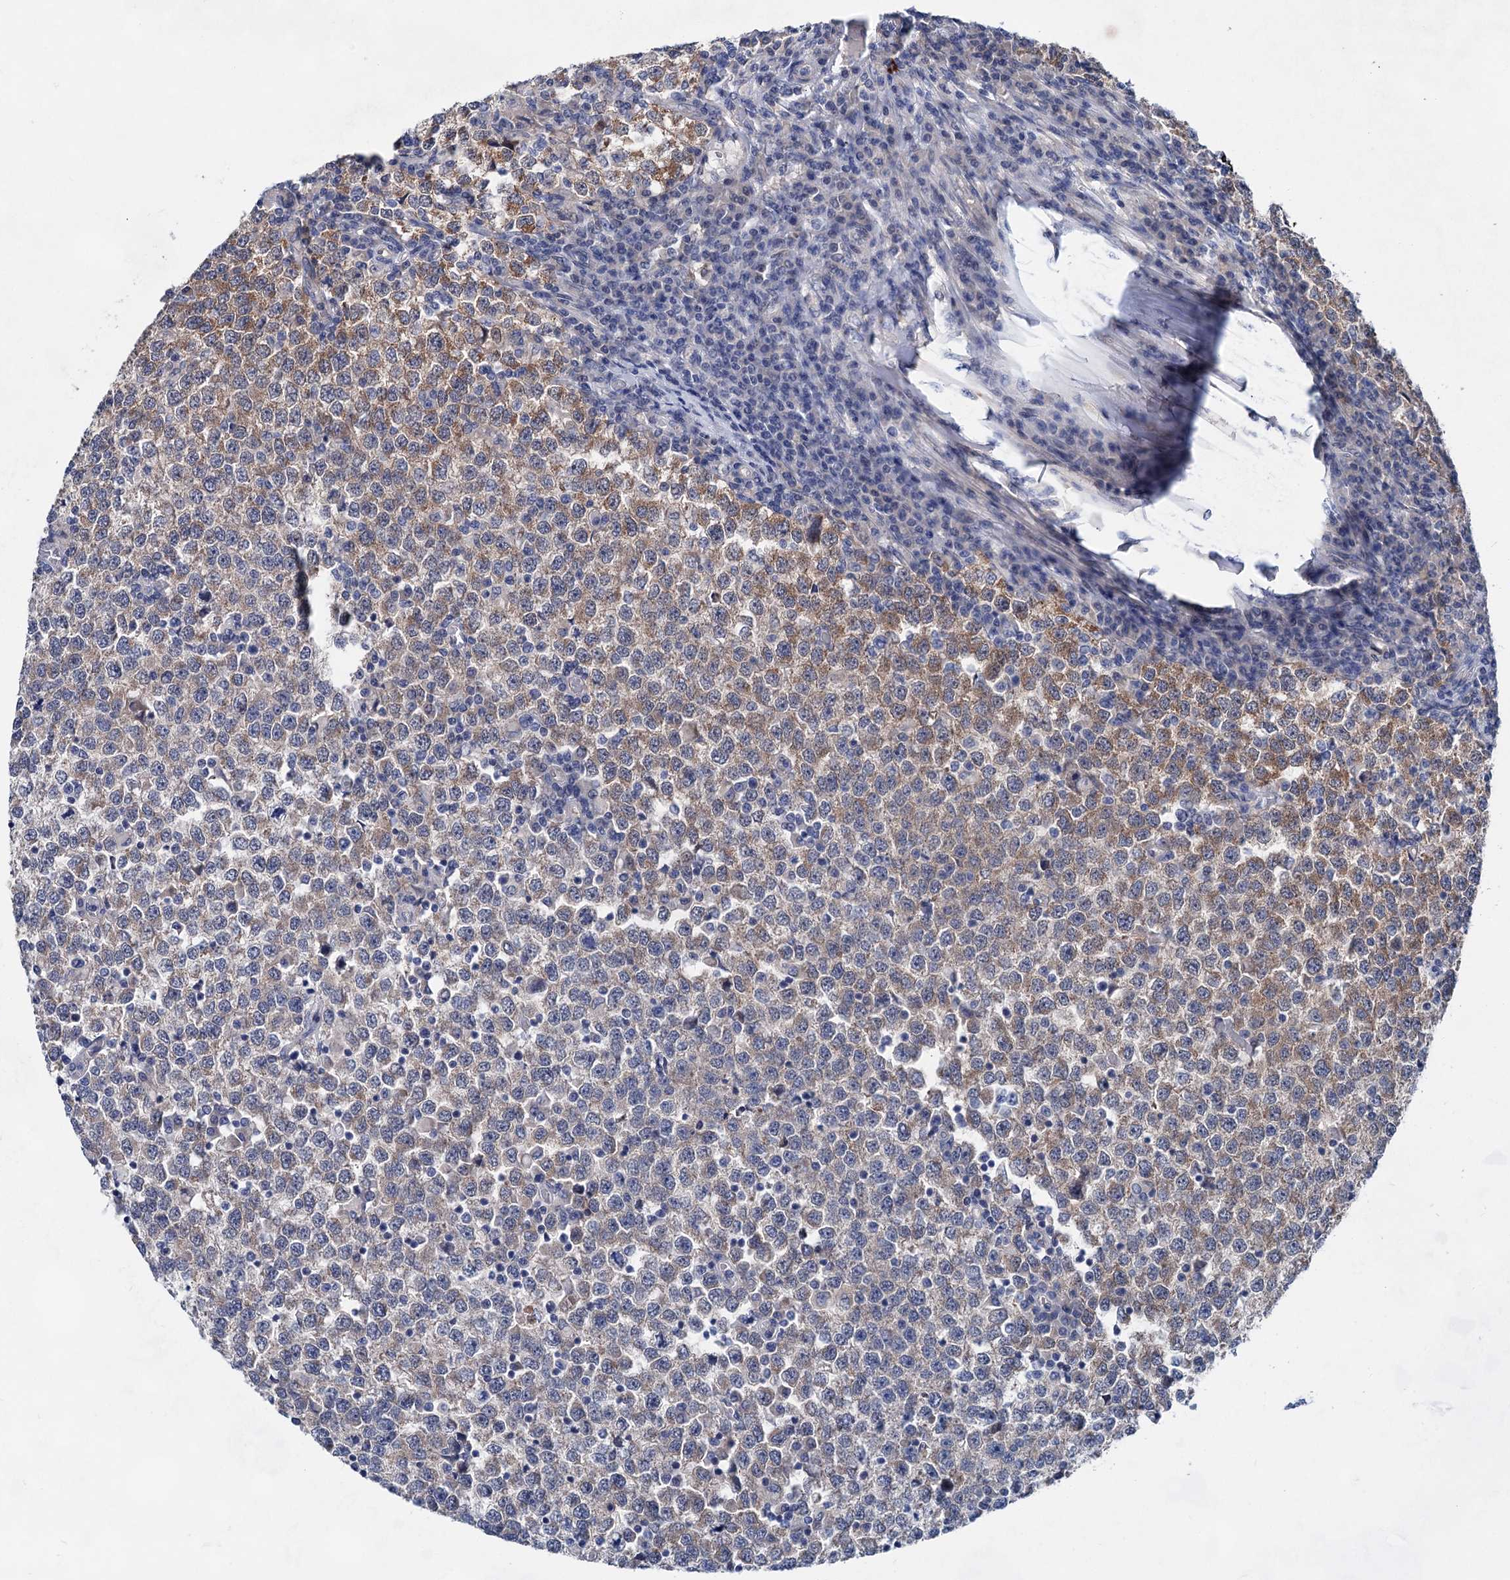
{"staining": {"intensity": "moderate", "quantity": "25%-75%", "location": "cytoplasmic/membranous"}, "tissue": "testis cancer", "cell_type": "Tumor cells", "image_type": "cancer", "snomed": [{"axis": "morphology", "description": "Seminoma, NOS"}, {"axis": "topography", "description": "Testis"}], "caption": "Immunohistochemistry (IHC) staining of testis cancer, which exhibits medium levels of moderate cytoplasmic/membranous expression in approximately 25%-75% of tumor cells indicating moderate cytoplasmic/membranous protein positivity. The staining was performed using DAB (3,3'-diaminobenzidine) (brown) for protein detection and nuclei were counterstained in hematoxylin (blue).", "gene": "MORN3", "patient": {"sex": "male", "age": 65}}